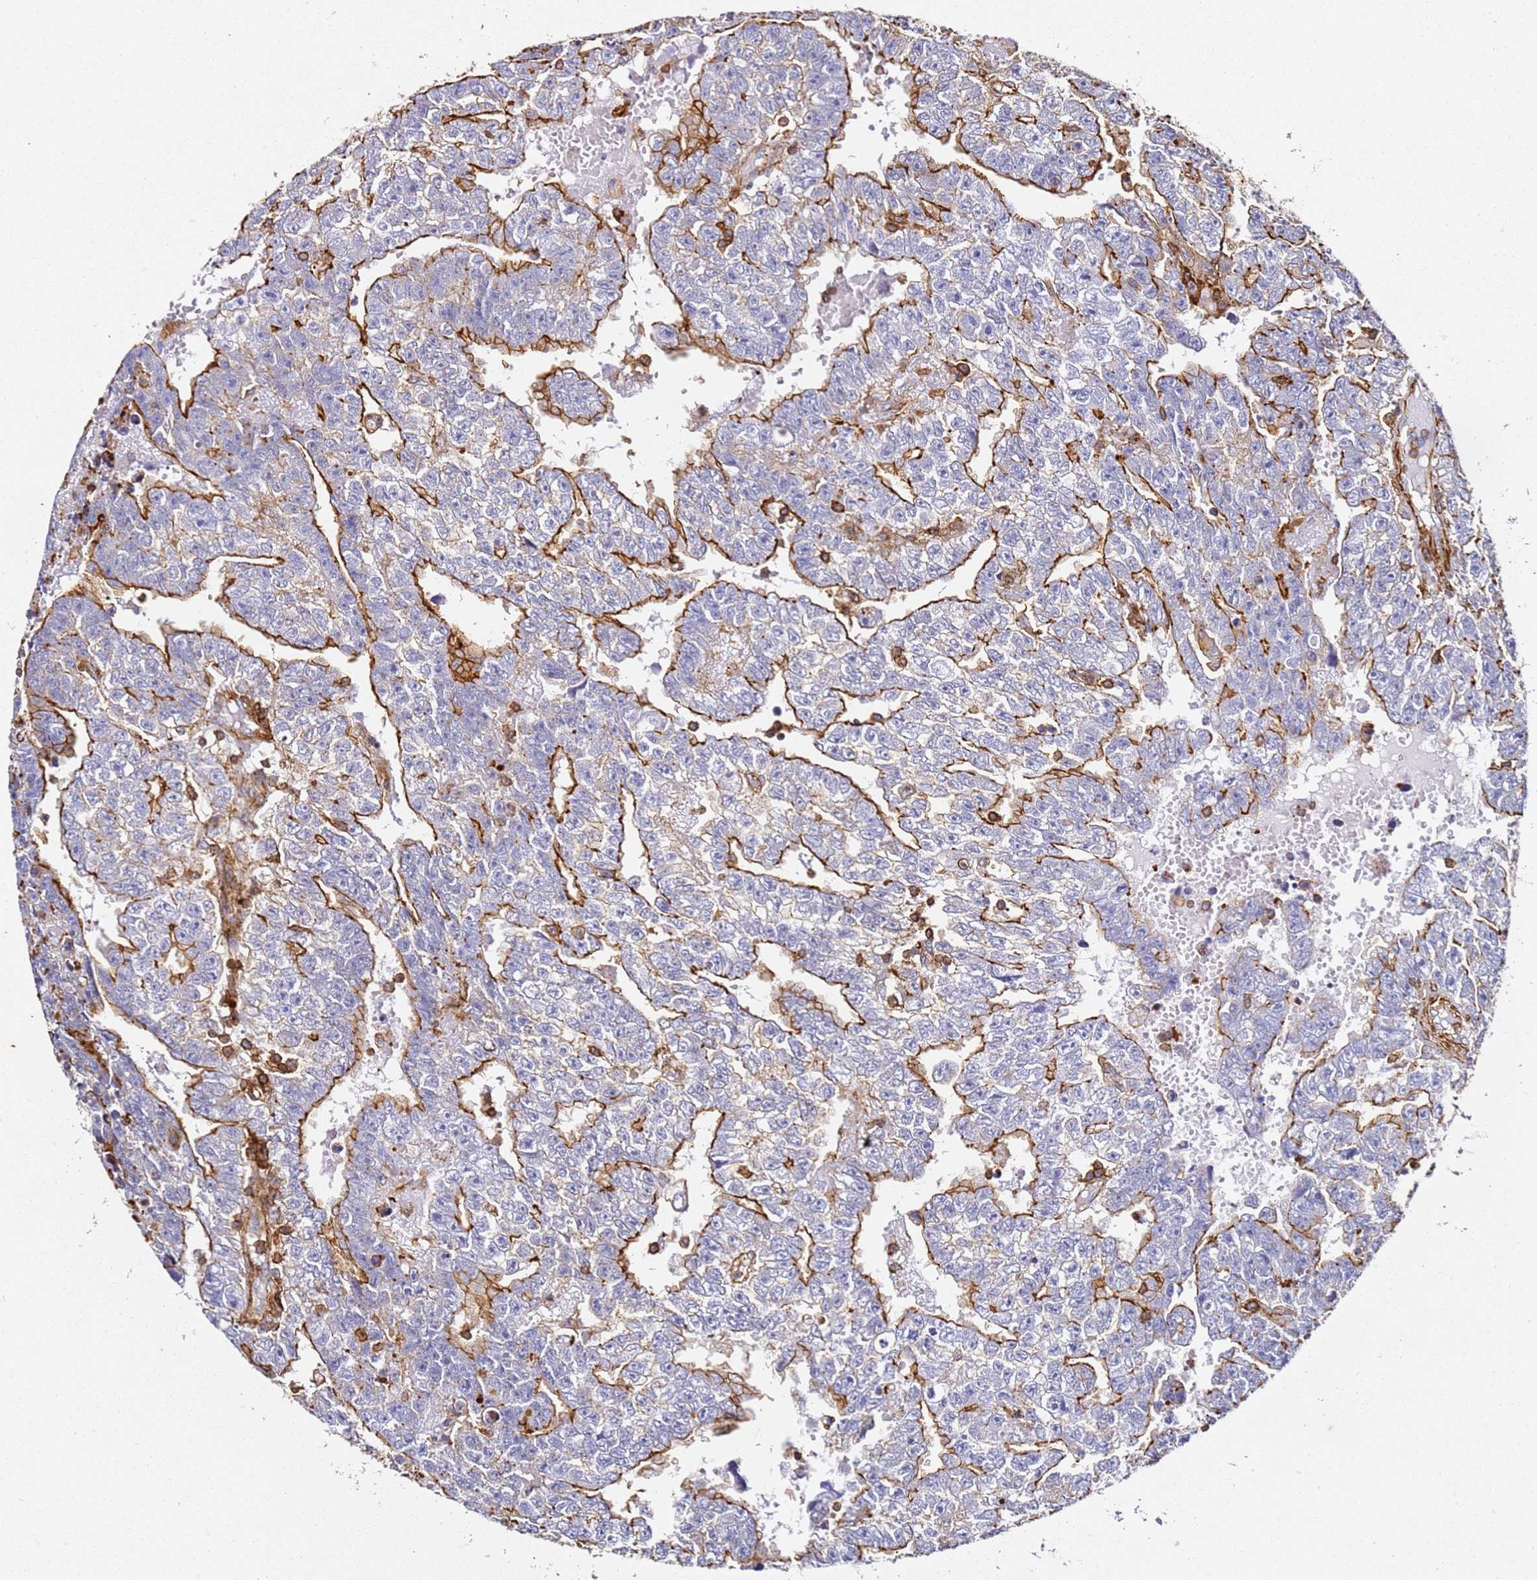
{"staining": {"intensity": "moderate", "quantity": "25%-75%", "location": "cytoplasmic/membranous"}, "tissue": "testis cancer", "cell_type": "Tumor cells", "image_type": "cancer", "snomed": [{"axis": "morphology", "description": "Carcinoma, Embryonal, NOS"}, {"axis": "topography", "description": "Testis"}], "caption": "High-power microscopy captured an immunohistochemistry micrograph of embryonal carcinoma (testis), revealing moderate cytoplasmic/membranous expression in approximately 25%-75% of tumor cells.", "gene": "ZNF671", "patient": {"sex": "male", "age": 25}}